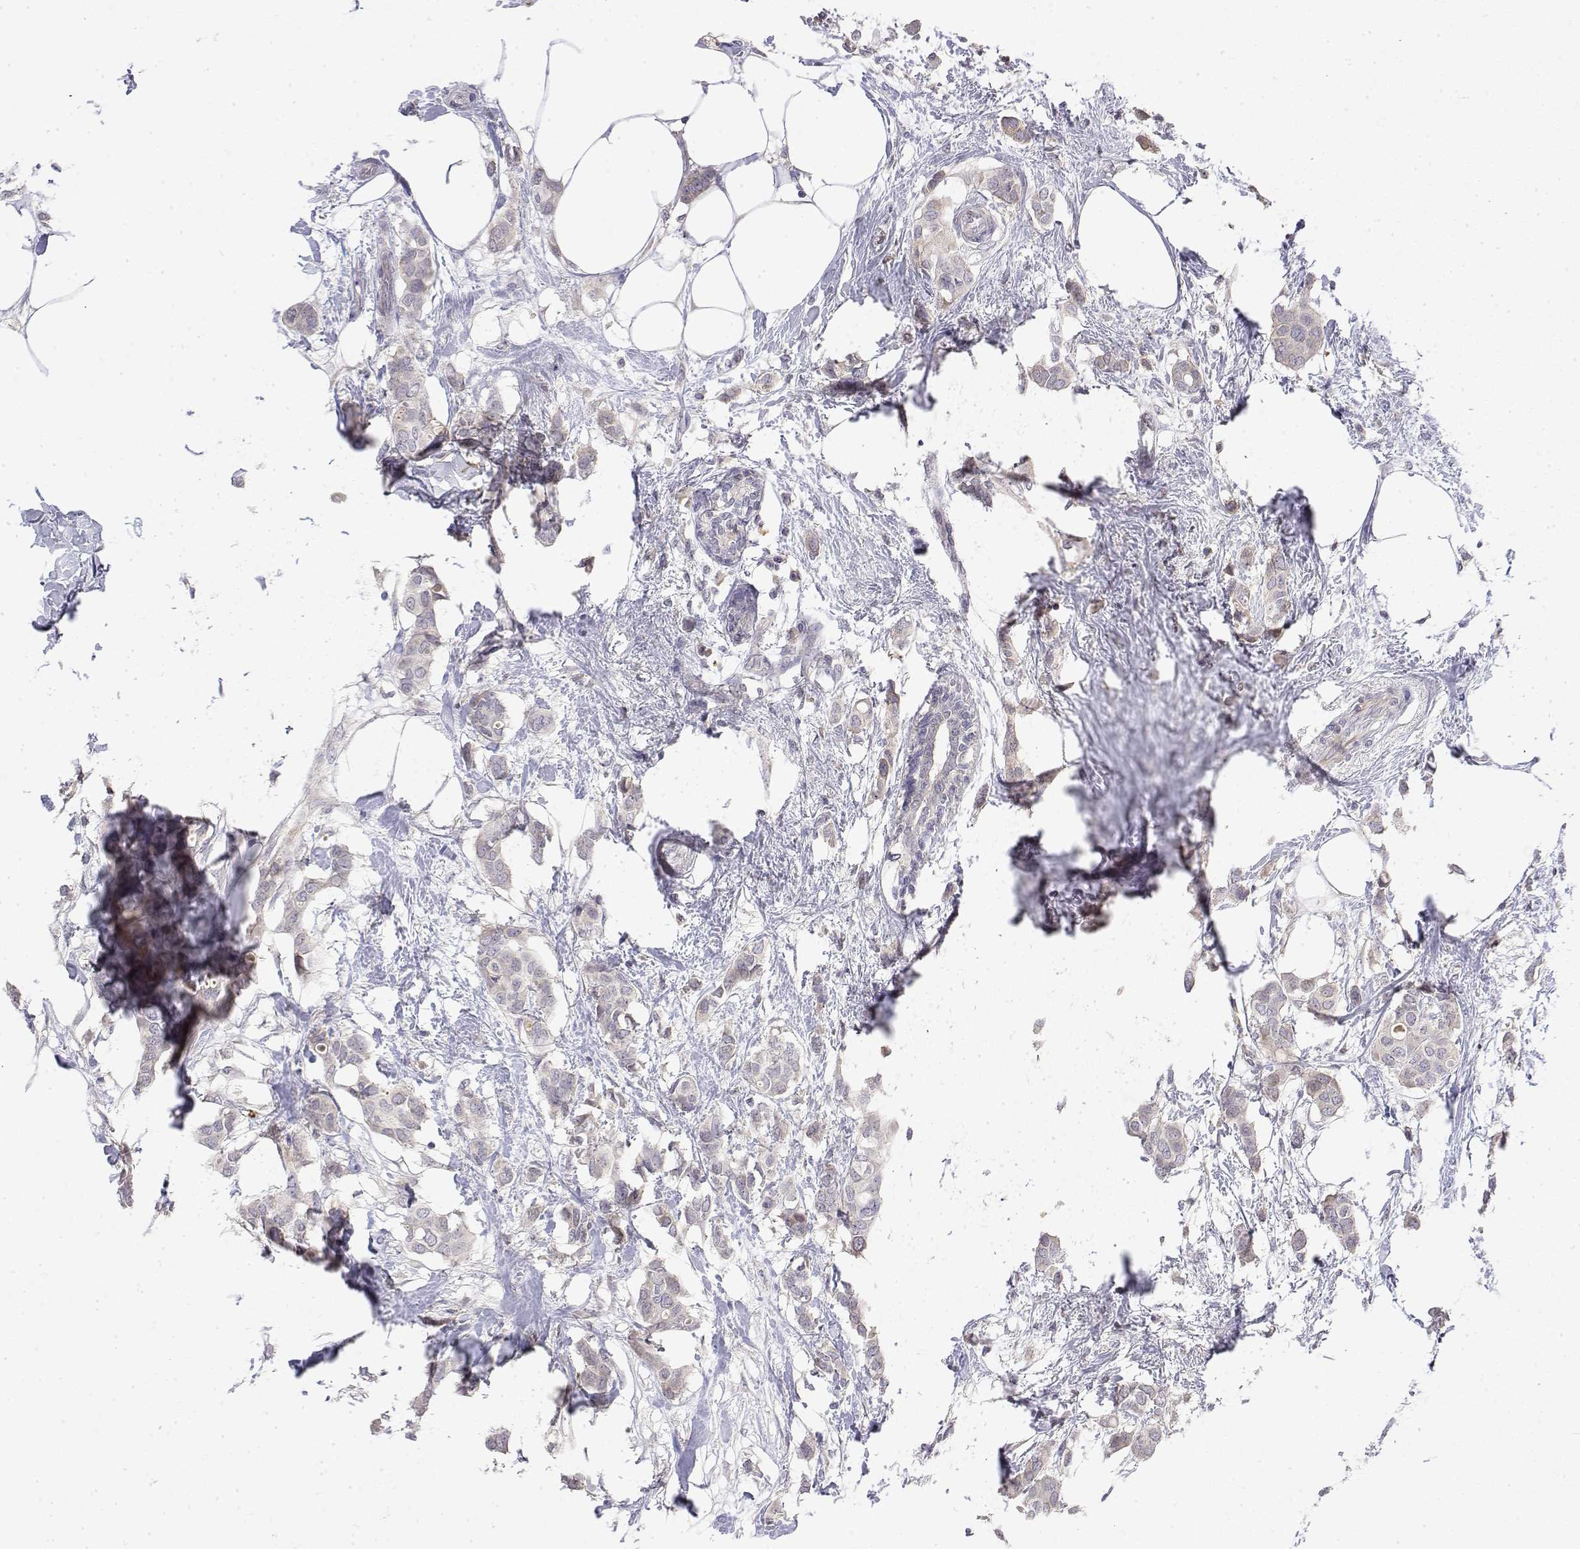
{"staining": {"intensity": "negative", "quantity": "none", "location": "none"}, "tissue": "breast cancer", "cell_type": "Tumor cells", "image_type": "cancer", "snomed": [{"axis": "morphology", "description": "Duct carcinoma"}, {"axis": "topography", "description": "Breast"}], "caption": "Protein analysis of intraductal carcinoma (breast) shows no significant positivity in tumor cells.", "gene": "IGFBP4", "patient": {"sex": "female", "age": 62}}